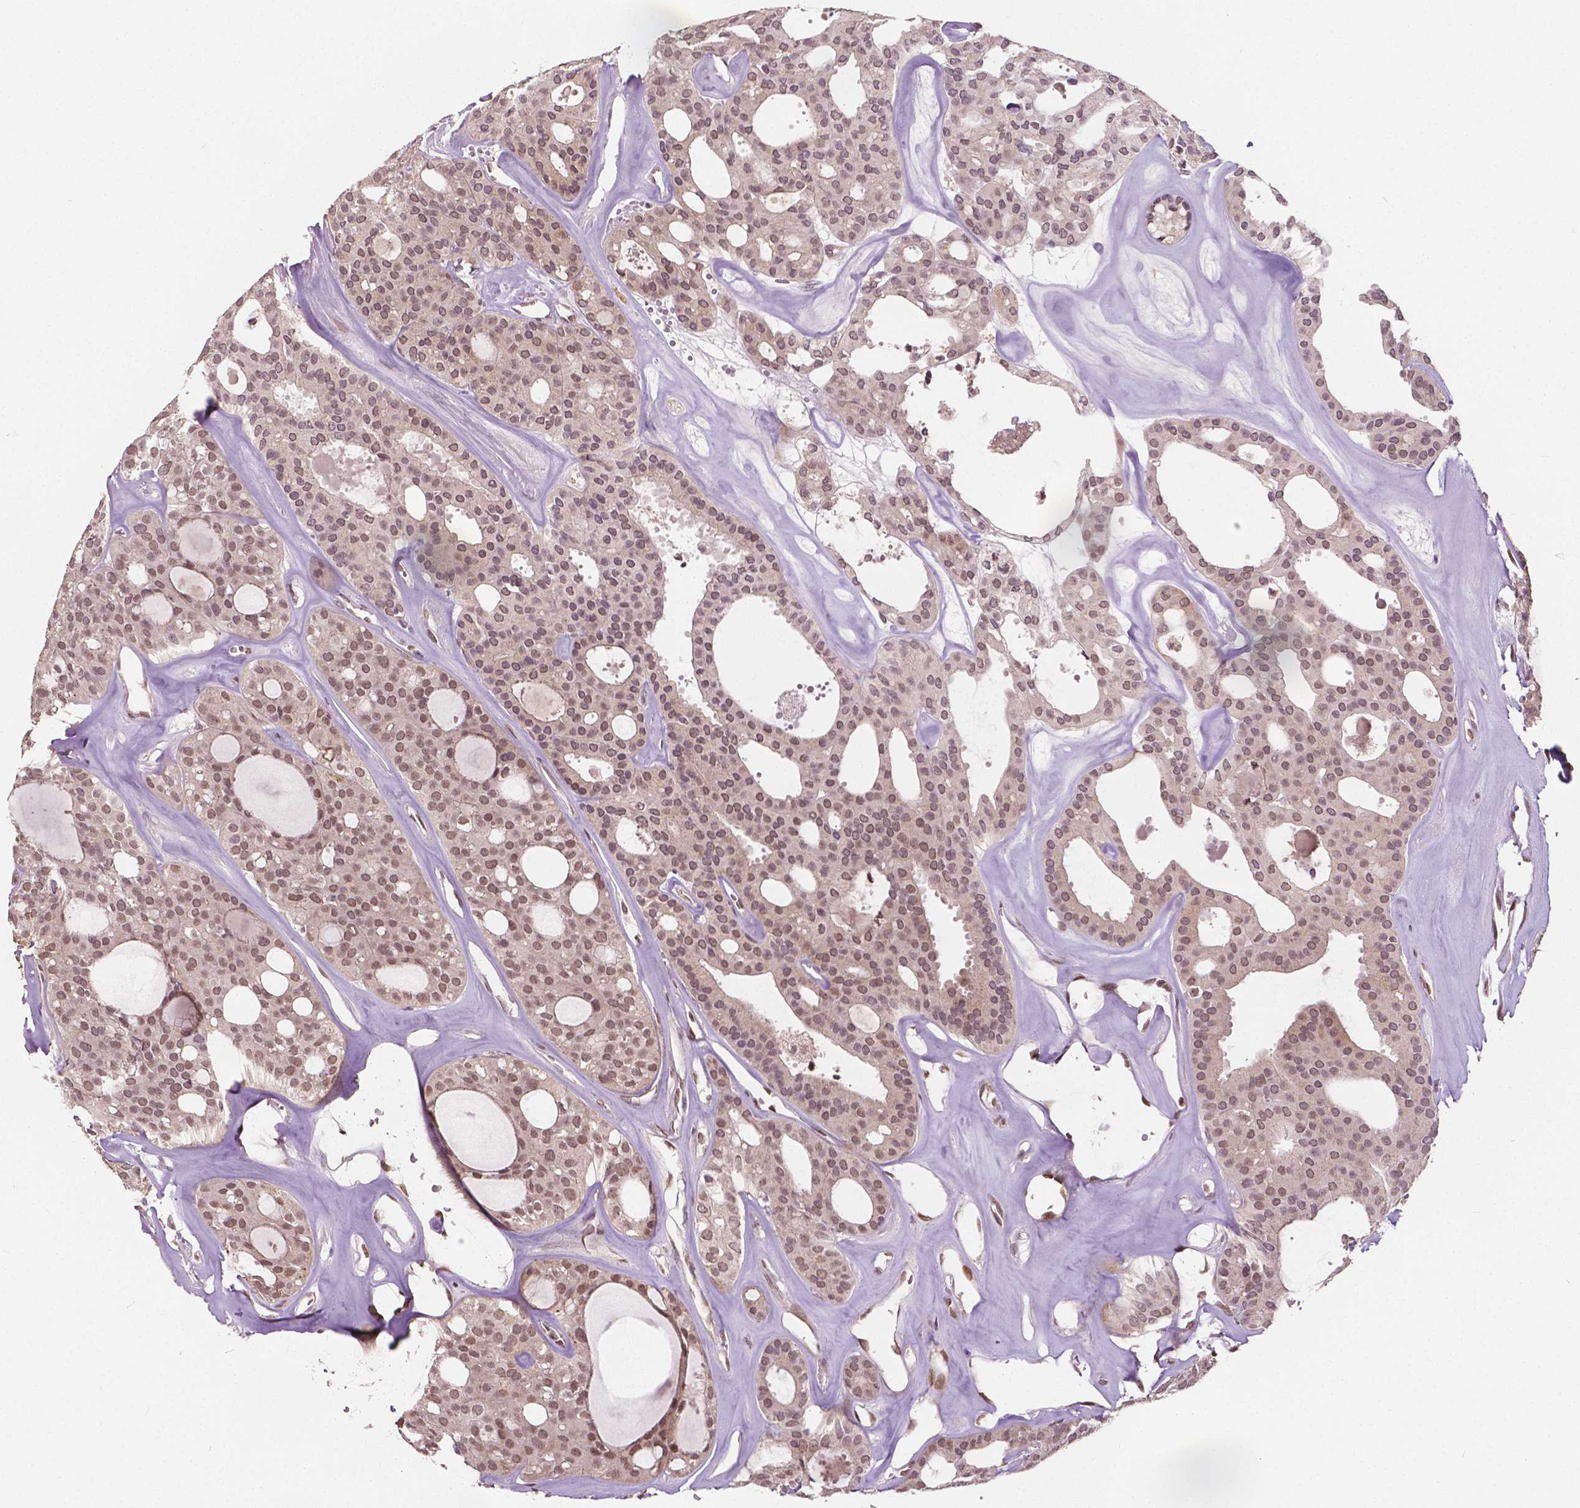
{"staining": {"intensity": "weak", "quantity": "<25%", "location": "nuclear"}, "tissue": "thyroid cancer", "cell_type": "Tumor cells", "image_type": "cancer", "snomed": [{"axis": "morphology", "description": "Follicular adenoma carcinoma, NOS"}, {"axis": "topography", "description": "Thyroid gland"}], "caption": "Tumor cells are negative for brown protein staining in thyroid cancer. (DAB (3,3'-diaminobenzidine) immunohistochemistry with hematoxylin counter stain).", "gene": "HMBOX1", "patient": {"sex": "male", "age": 75}}